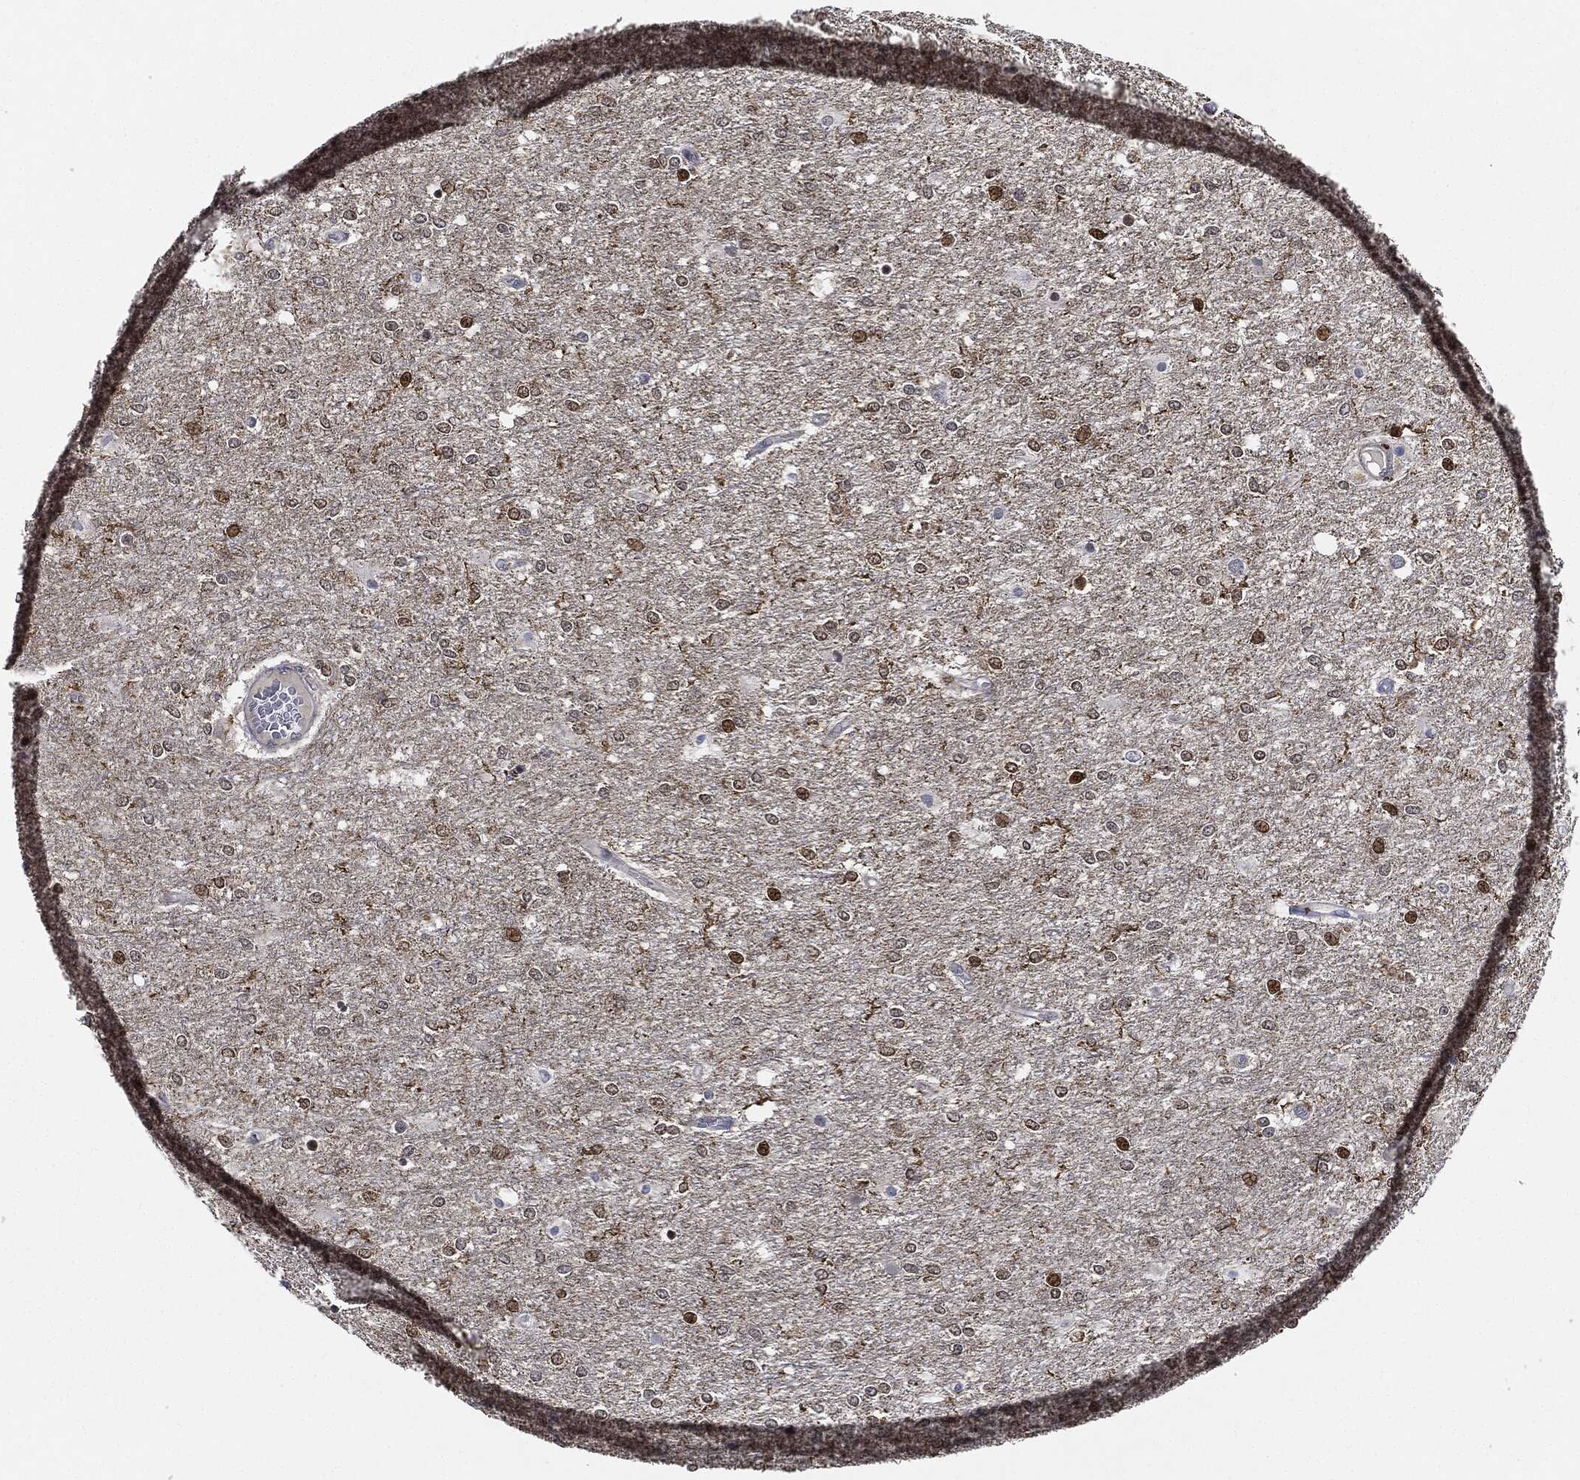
{"staining": {"intensity": "moderate", "quantity": "<25%", "location": "nuclear"}, "tissue": "glioma", "cell_type": "Tumor cells", "image_type": "cancer", "snomed": [{"axis": "morphology", "description": "Glioma, malignant, High grade"}, {"axis": "topography", "description": "Brain"}], "caption": "Malignant glioma (high-grade) stained with a brown dye demonstrates moderate nuclear positive expression in approximately <25% of tumor cells.", "gene": "NANOS3", "patient": {"sex": "female", "age": 61}}